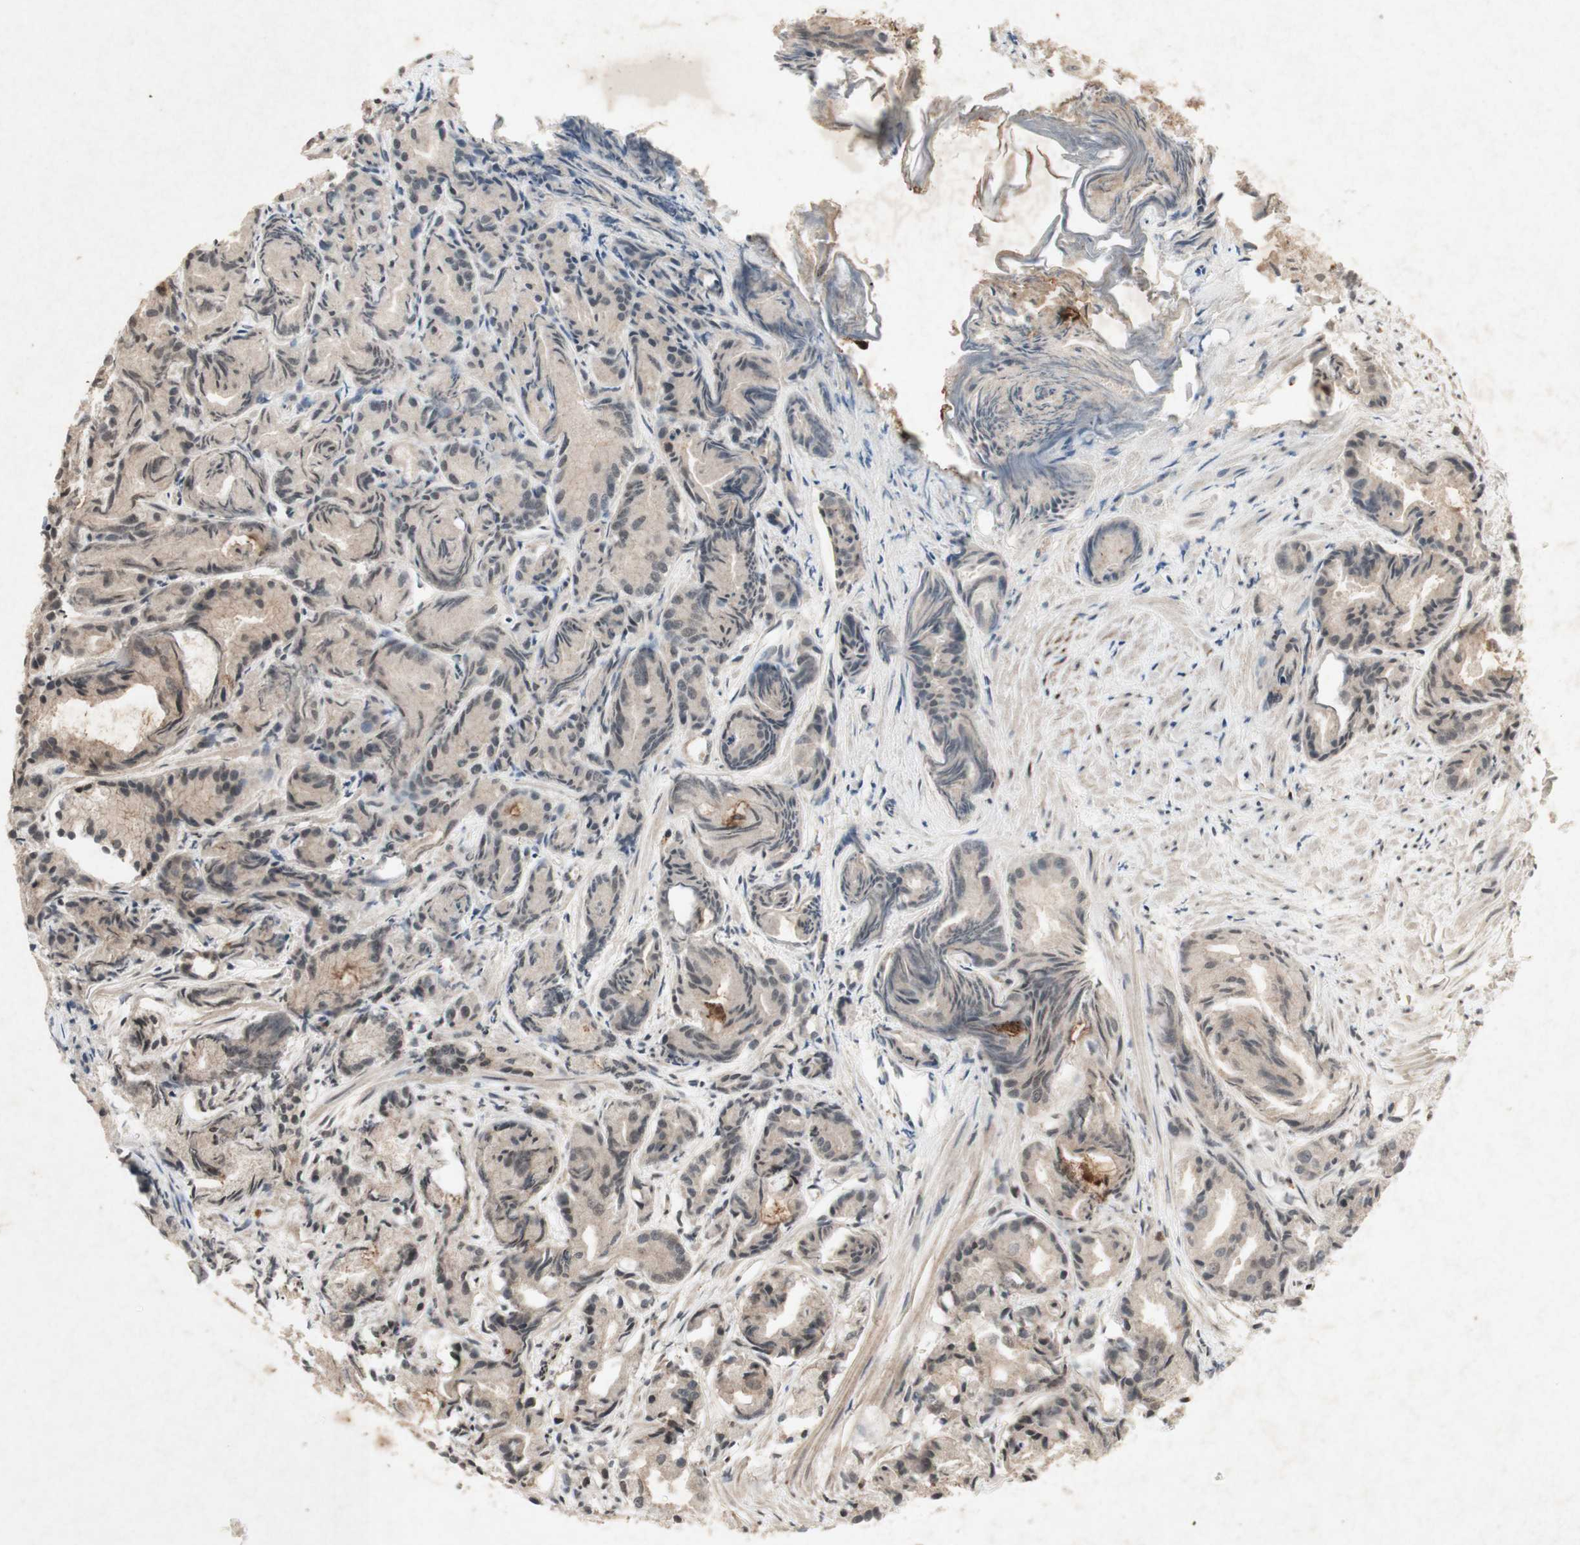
{"staining": {"intensity": "weak", "quantity": ">75%", "location": "cytoplasmic/membranous"}, "tissue": "prostate cancer", "cell_type": "Tumor cells", "image_type": "cancer", "snomed": [{"axis": "morphology", "description": "Adenocarcinoma, Low grade"}, {"axis": "topography", "description": "Prostate"}], "caption": "Low-grade adenocarcinoma (prostate) tissue shows weak cytoplasmic/membranous expression in approximately >75% of tumor cells", "gene": "PLXNA1", "patient": {"sex": "male", "age": 72}}